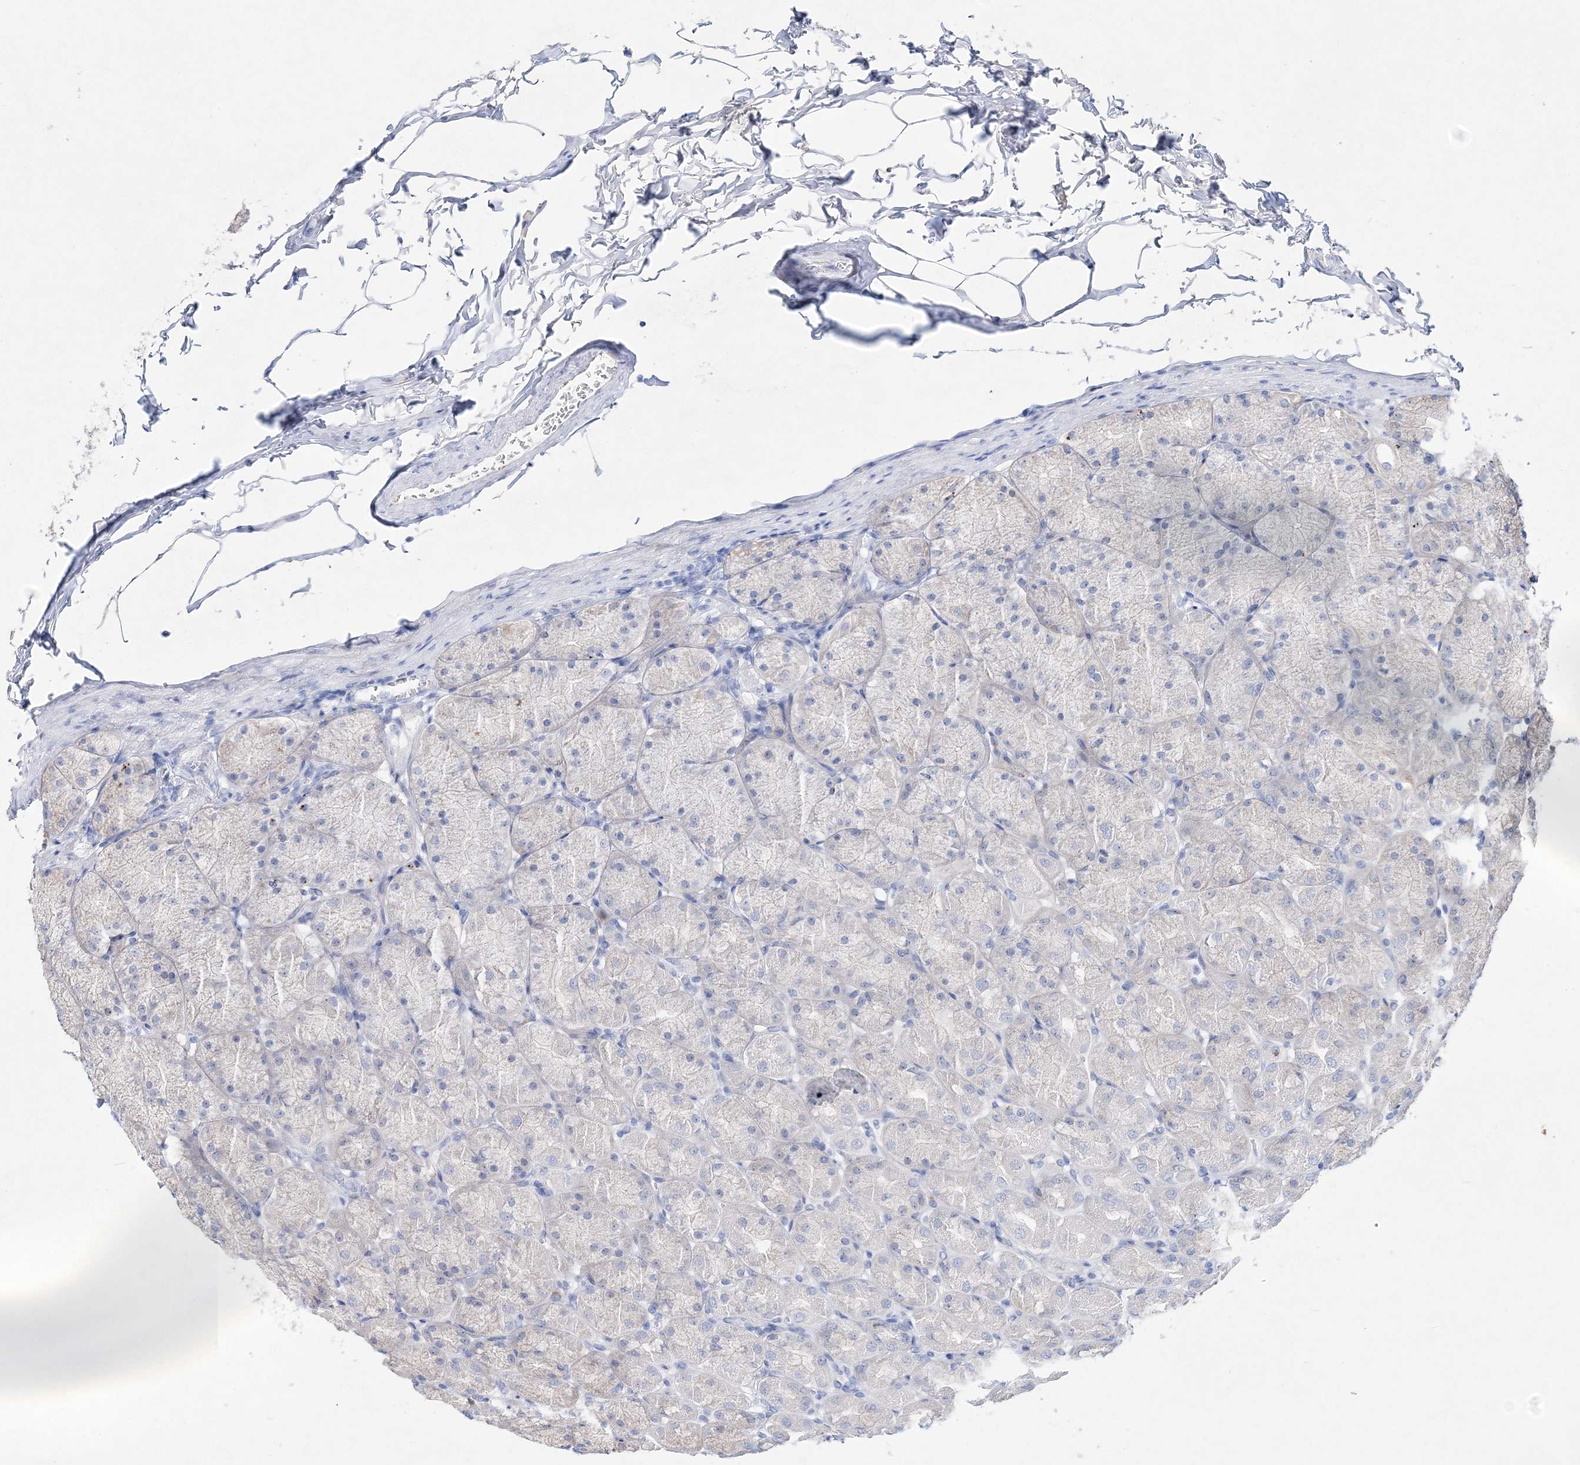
{"staining": {"intensity": "moderate", "quantity": "<25%", "location": "cytoplasmic/membranous"}, "tissue": "stomach", "cell_type": "Glandular cells", "image_type": "normal", "snomed": [{"axis": "morphology", "description": "Normal tissue, NOS"}, {"axis": "topography", "description": "Stomach, upper"}], "caption": "An image of human stomach stained for a protein displays moderate cytoplasmic/membranous brown staining in glandular cells. The staining was performed using DAB to visualize the protein expression in brown, while the nuclei were stained in blue with hematoxylin (Magnification: 20x).", "gene": "SPINK7", "patient": {"sex": "female", "age": 56}}